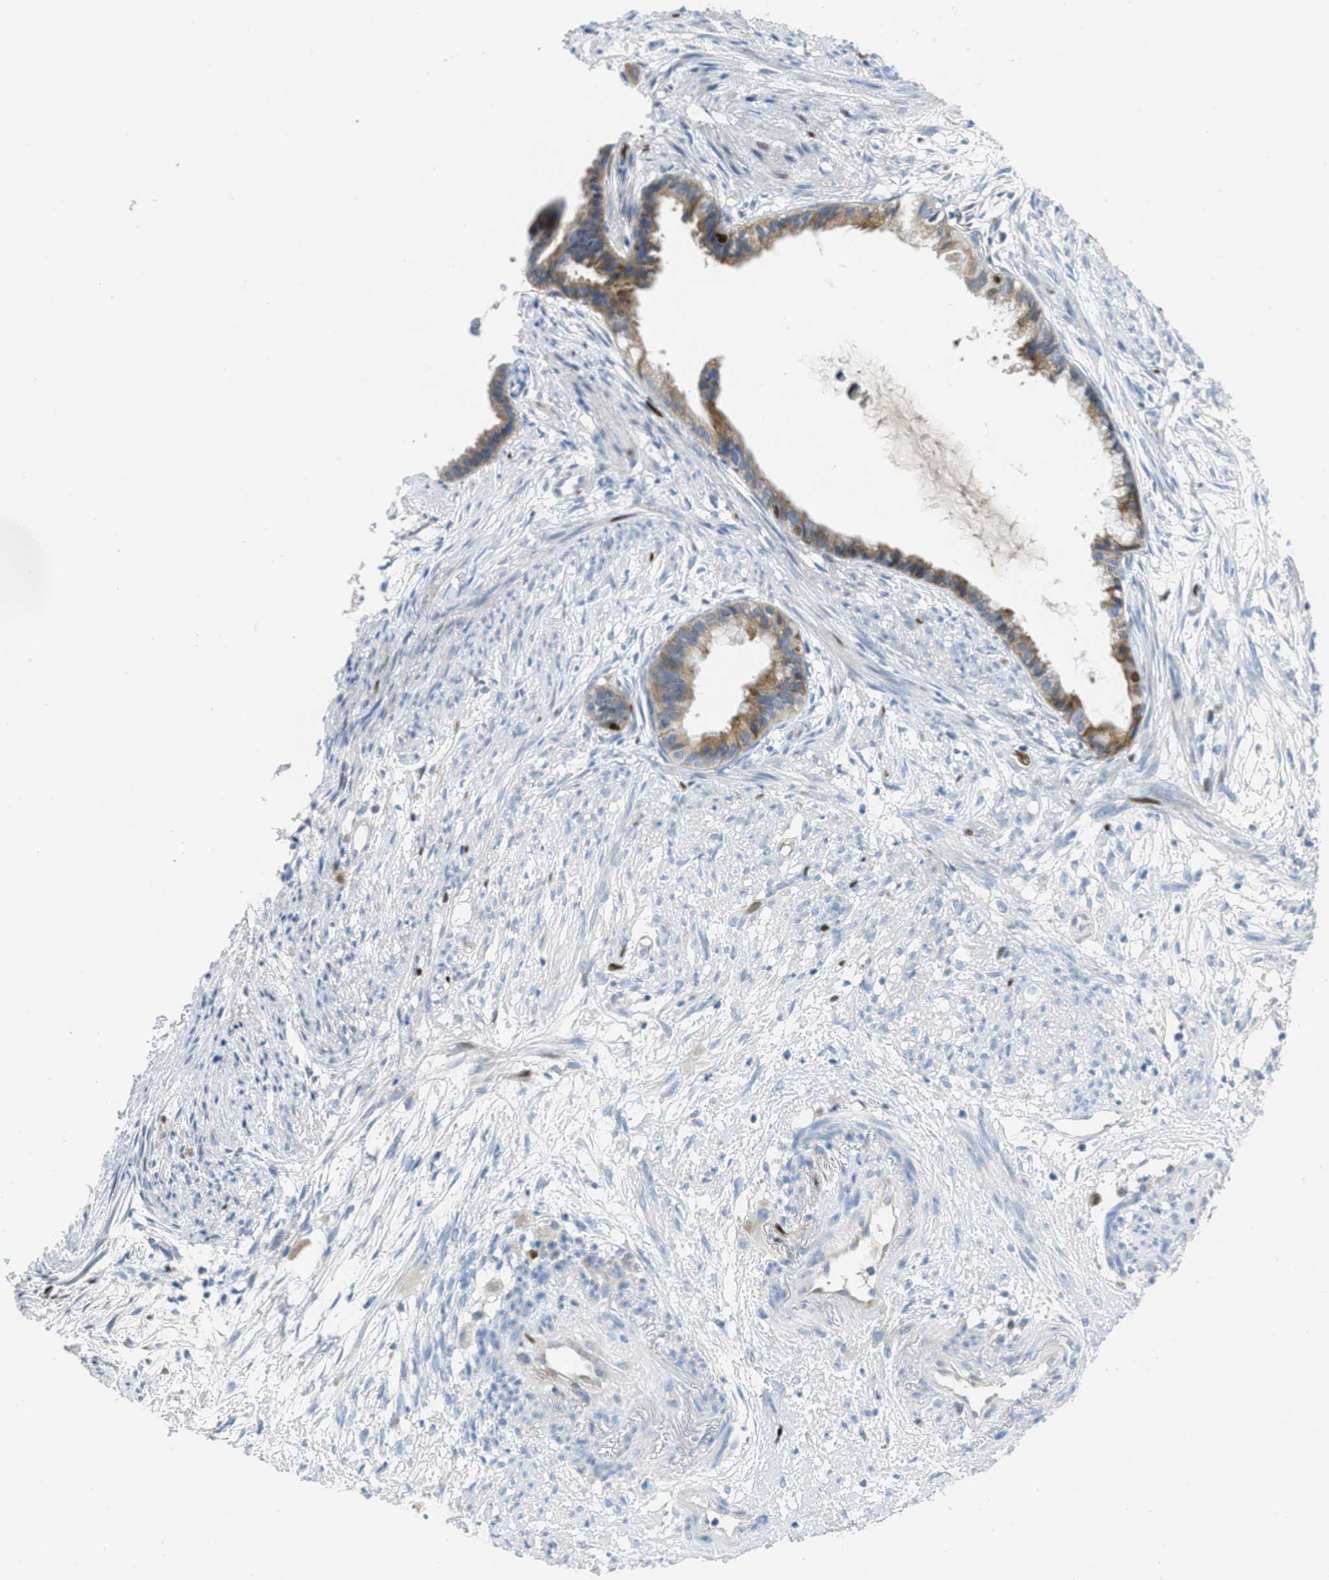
{"staining": {"intensity": "moderate", "quantity": ">75%", "location": "cytoplasmic/membranous"}, "tissue": "cervical cancer", "cell_type": "Tumor cells", "image_type": "cancer", "snomed": [{"axis": "morphology", "description": "Normal tissue, NOS"}, {"axis": "morphology", "description": "Adenocarcinoma, NOS"}, {"axis": "topography", "description": "Cervix"}, {"axis": "topography", "description": "Endometrium"}], "caption": "High-magnification brightfield microscopy of cervical adenocarcinoma stained with DAB (brown) and counterstained with hematoxylin (blue). tumor cells exhibit moderate cytoplasmic/membranous positivity is appreciated in about>75% of cells.", "gene": "ORC6", "patient": {"sex": "female", "age": 86}}